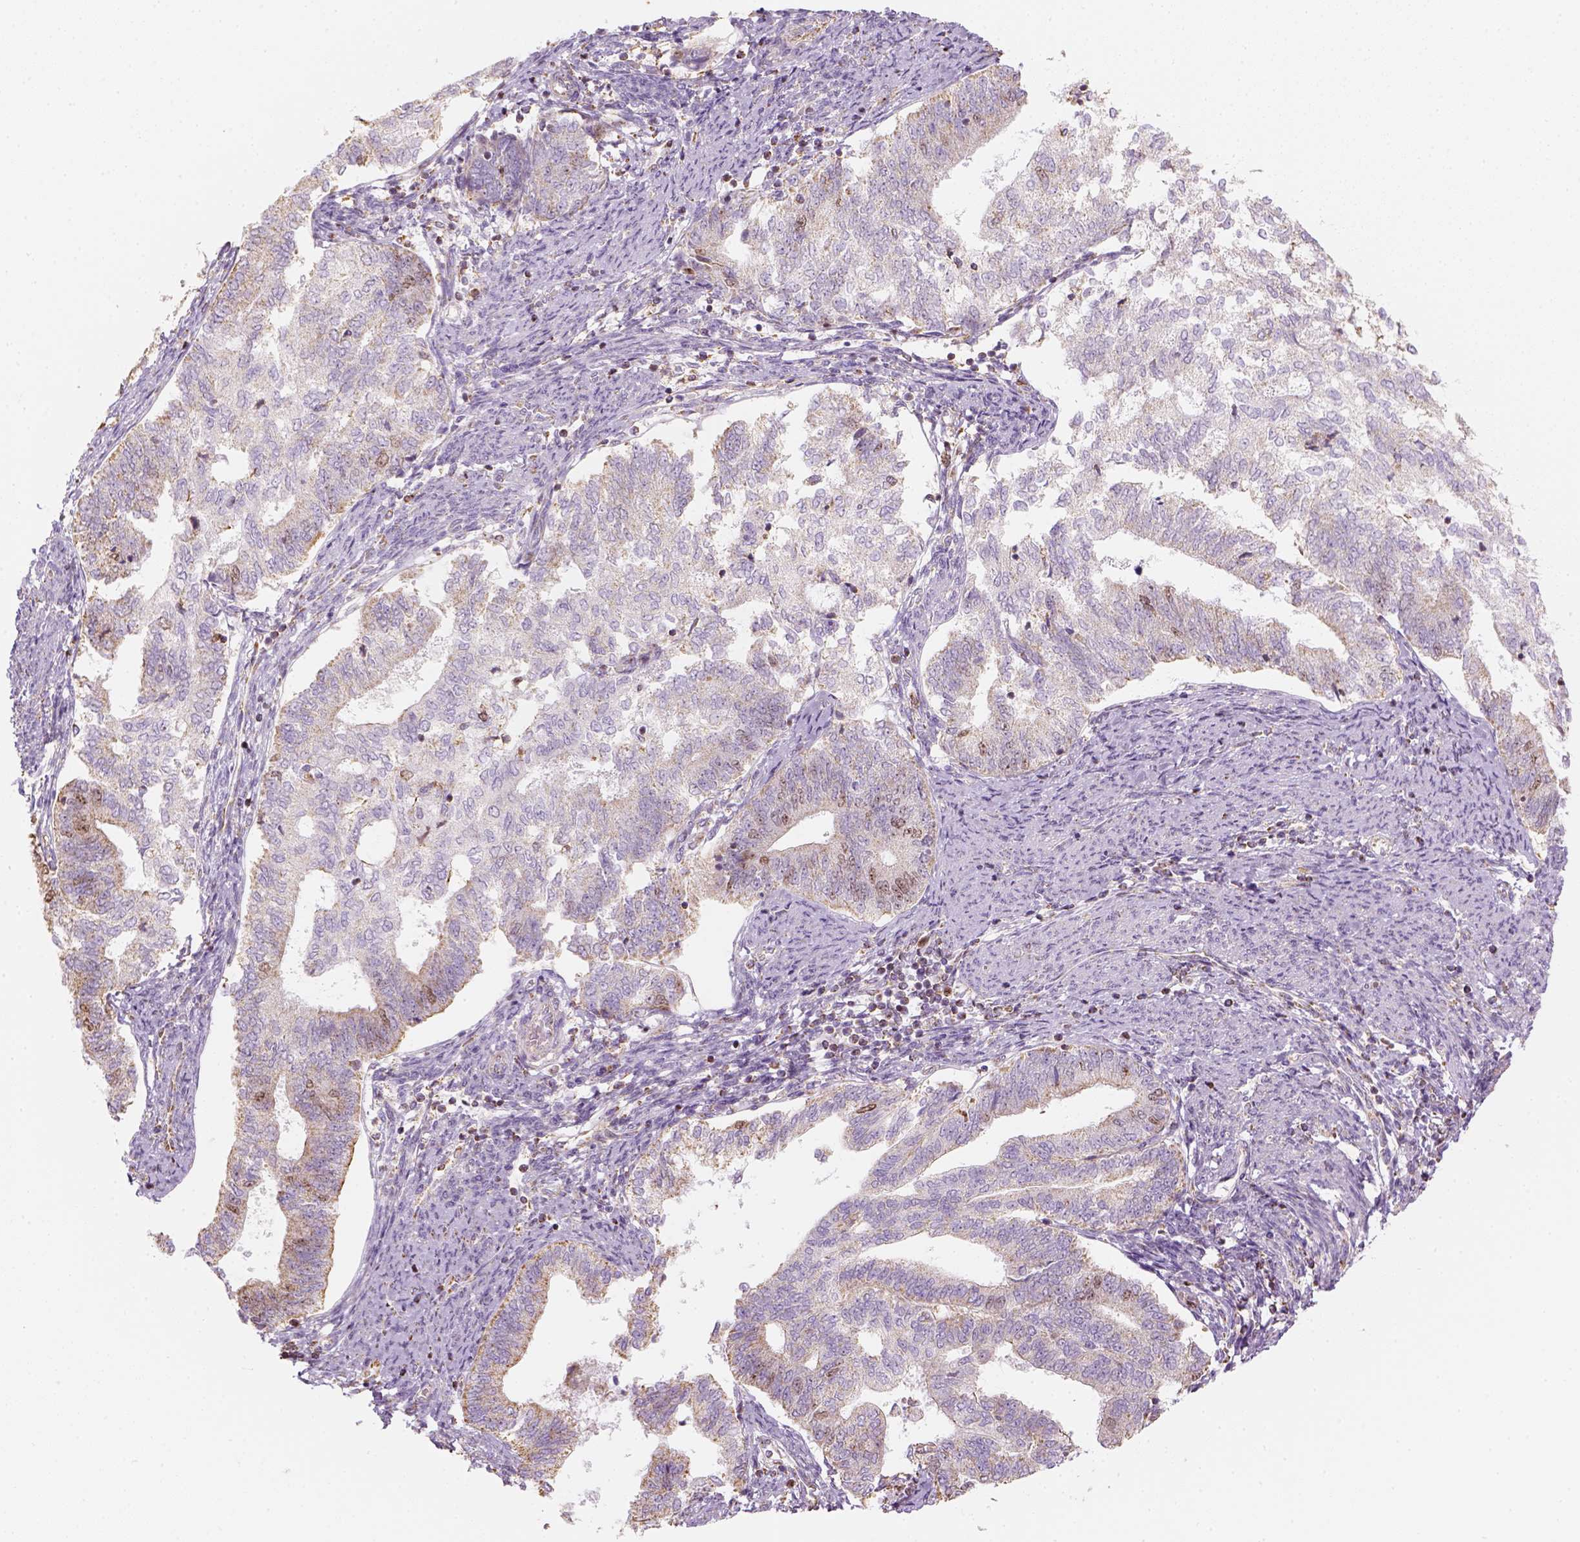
{"staining": {"intensity": "moderate", "quantity": "<25%", "location": "cytoplasmic/membranous"}, "tissue": "endometrial cancer", "cell_type": "Tumor cells", "image_type": "cancer", "snomed": [{"axis": "morphology", "description": "Adenocarcinoma, NOS"}, {"axis": "topography", "description": "Endometrium"}], "caption": "A brown stain shows moderate cytoplasmic/membranous expression of a protein in endometrial cancer (adenocarcinoma) tumor cells.", "gene": "LCA5", "patient": {"sex": "female", "age": 65}}